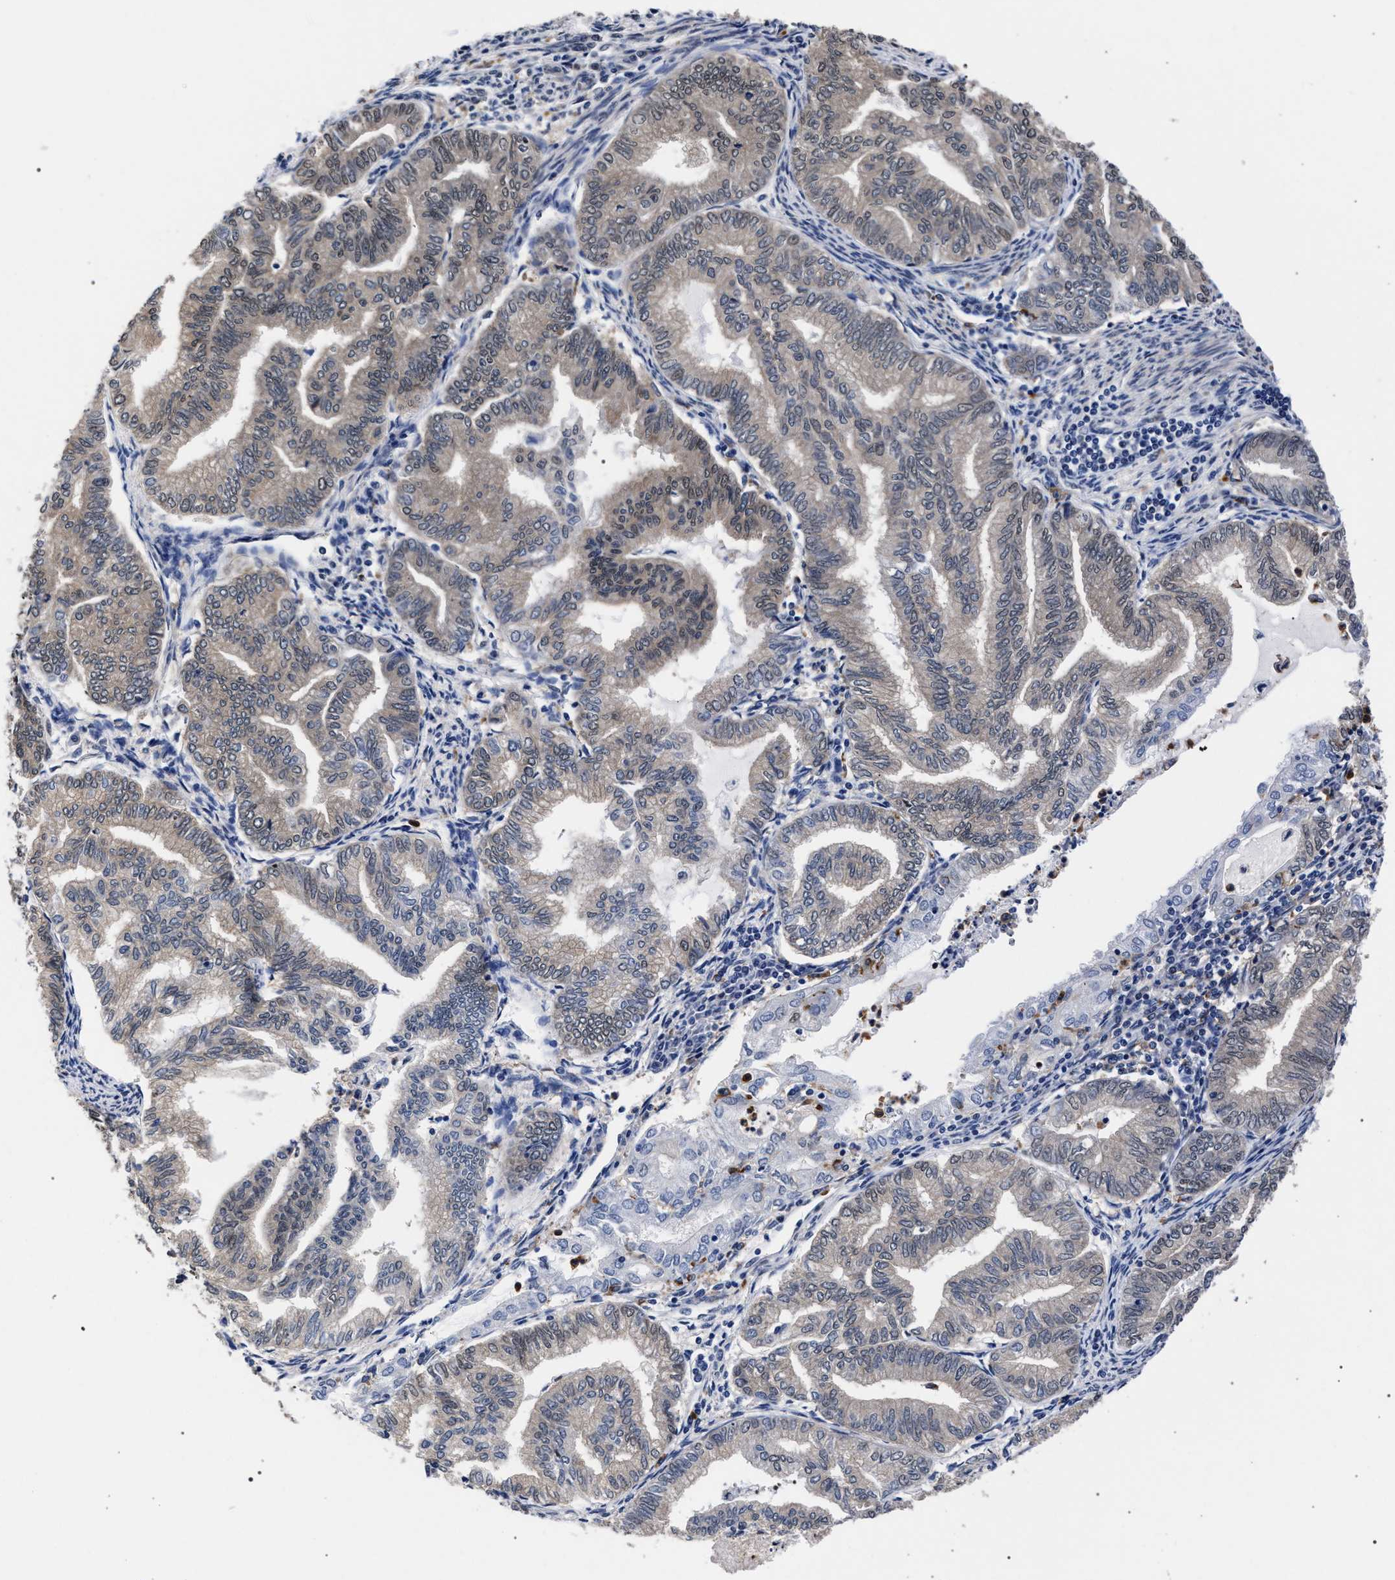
{"staining": {"intensity": "weak", "quantity": ">75%", "location": "cytoplasmic/membranous"}, "tissue": "endometrial cancer", "cell_type": "Tumor cells", "image_type": "cancer", "snomed": [{"axis": "morphology", "description": "Adenocarcinoma, NOS"}, {"axis": "topography", "description": "Endometrium"}], "caption": "Protein staining exhibits weak cytoplasmic/membranous staining in approximately >75% of tumor cells in adenocarcinoma (endometrial). (brown staining indicates protein expression, while blue staining denotes nuclei).", "gene": "ZNF462", "patient": {"sex": "female", "age": 79}}